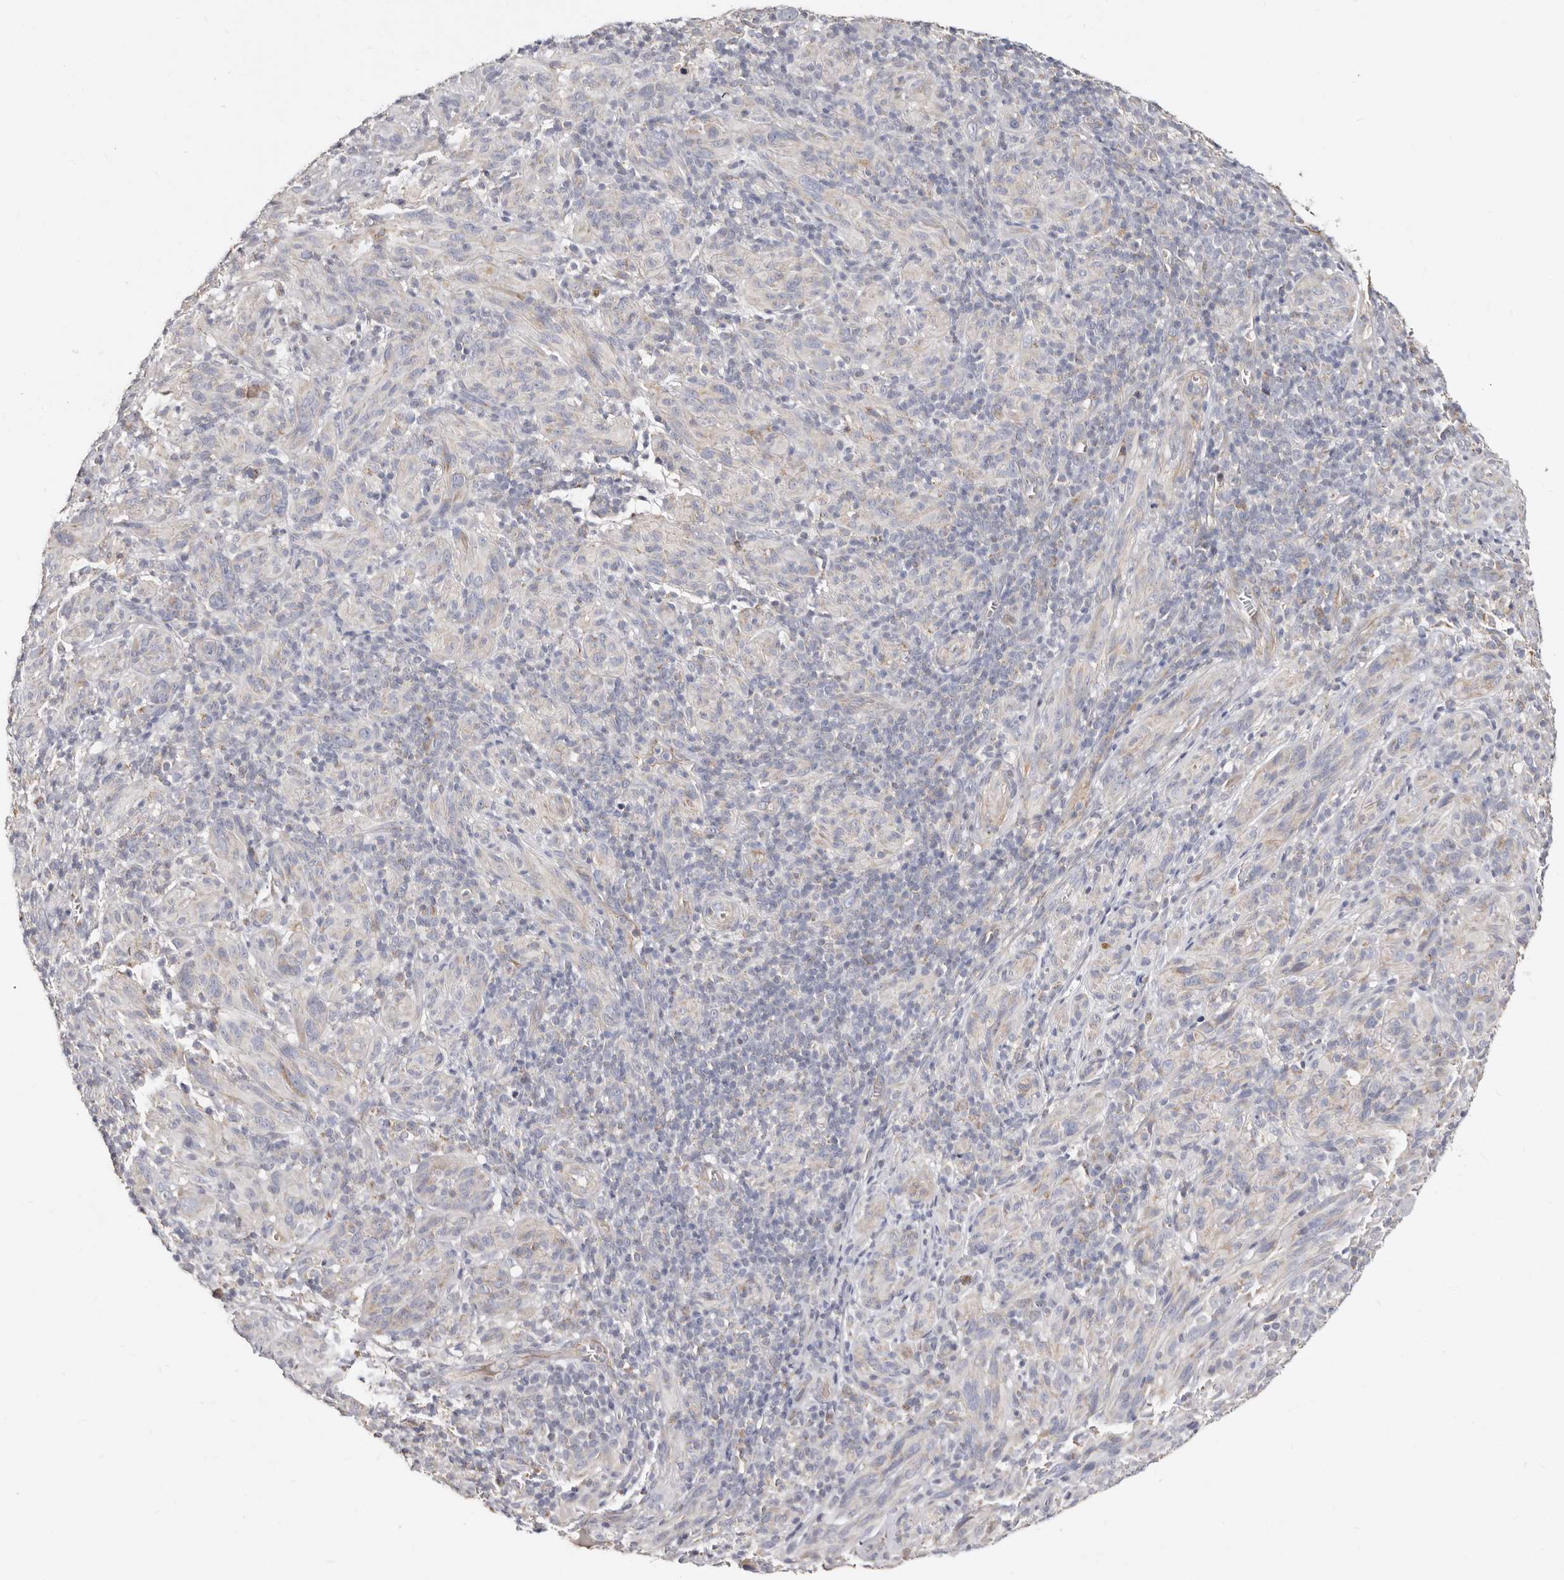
{"staining": {"intensity": "negative", "quantity": "none", "location": "none"}, "tissue": "melanoma", "cell_type": "Tumor cells", "image_type": "cancer", "snomed": [{"axis": "morphology", "description": "Malignant melanoma, NOS"}, {"axis": "topography", "description": "Skin of head"}], "caption": "Micrograph shows no protein staining in tumor cells of melanoma tissue.", "gene": "BAIAP2L1", "patient": {"sex": "male", "age": 96}}